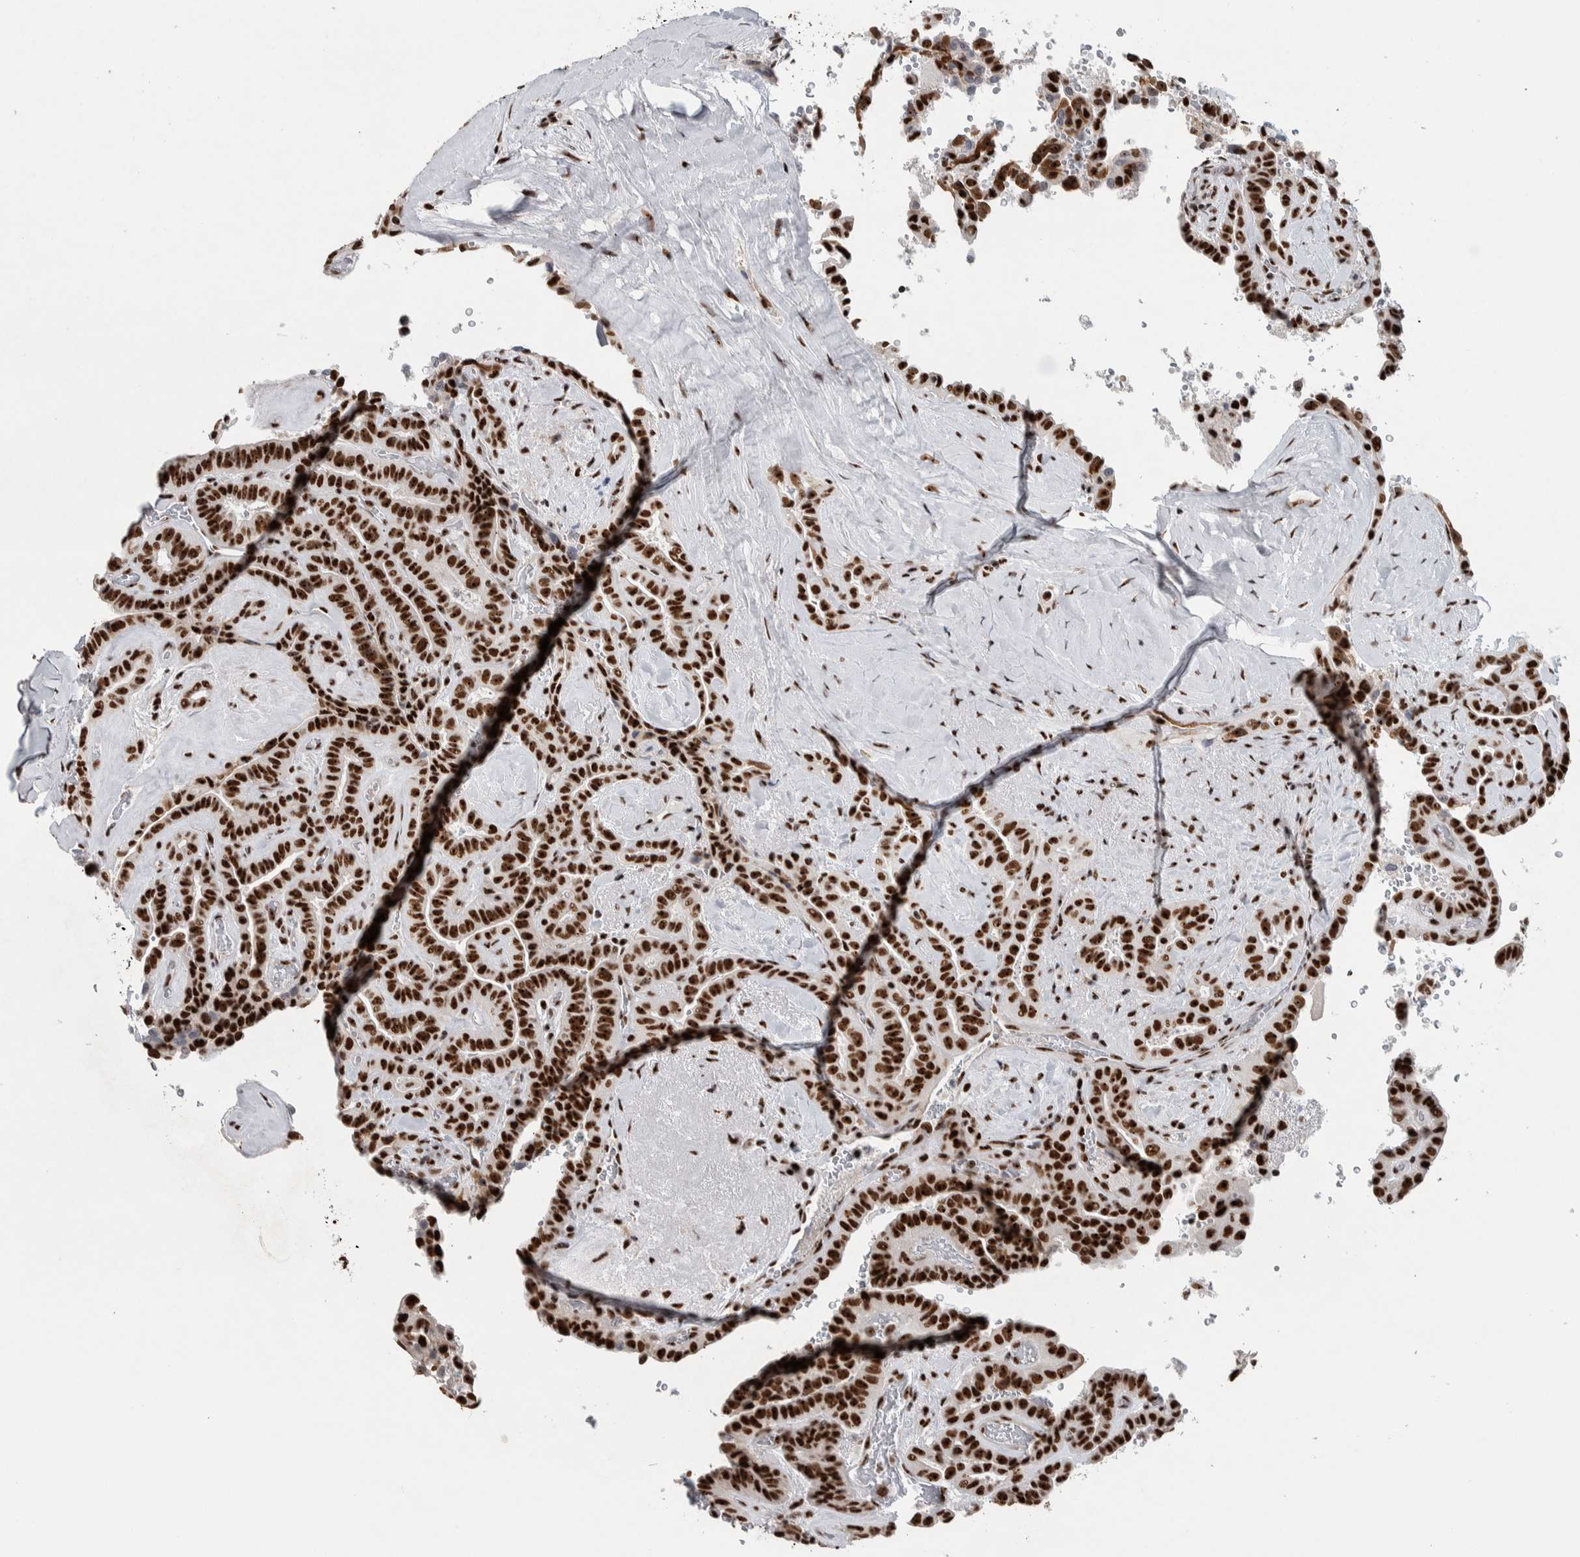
{"staining": {"intensity": "strong", "quantity": ">75%", "location": "nuclear"}, "tissue": "thyroid cancer", "cell_type": "Tumor cells", "image_type": "cancer", "snomed": [{"axis": "morphology", "description": "Papillary adenocarcinoma, NOS"}, {"axis": "topography", "description": "Thyroid gland"}], "caption": "Protein analysis of thyroid papillary adenocarcinoma tissue shows strong nuclear positivity in about >75% of tumor cells. The staining was performed using DAB, with brown indicating positive protein expression. Nuclei are stained blue with hematoxylin.", "gene": "NCL", "patient": {"sex": "male", "age": 77}}